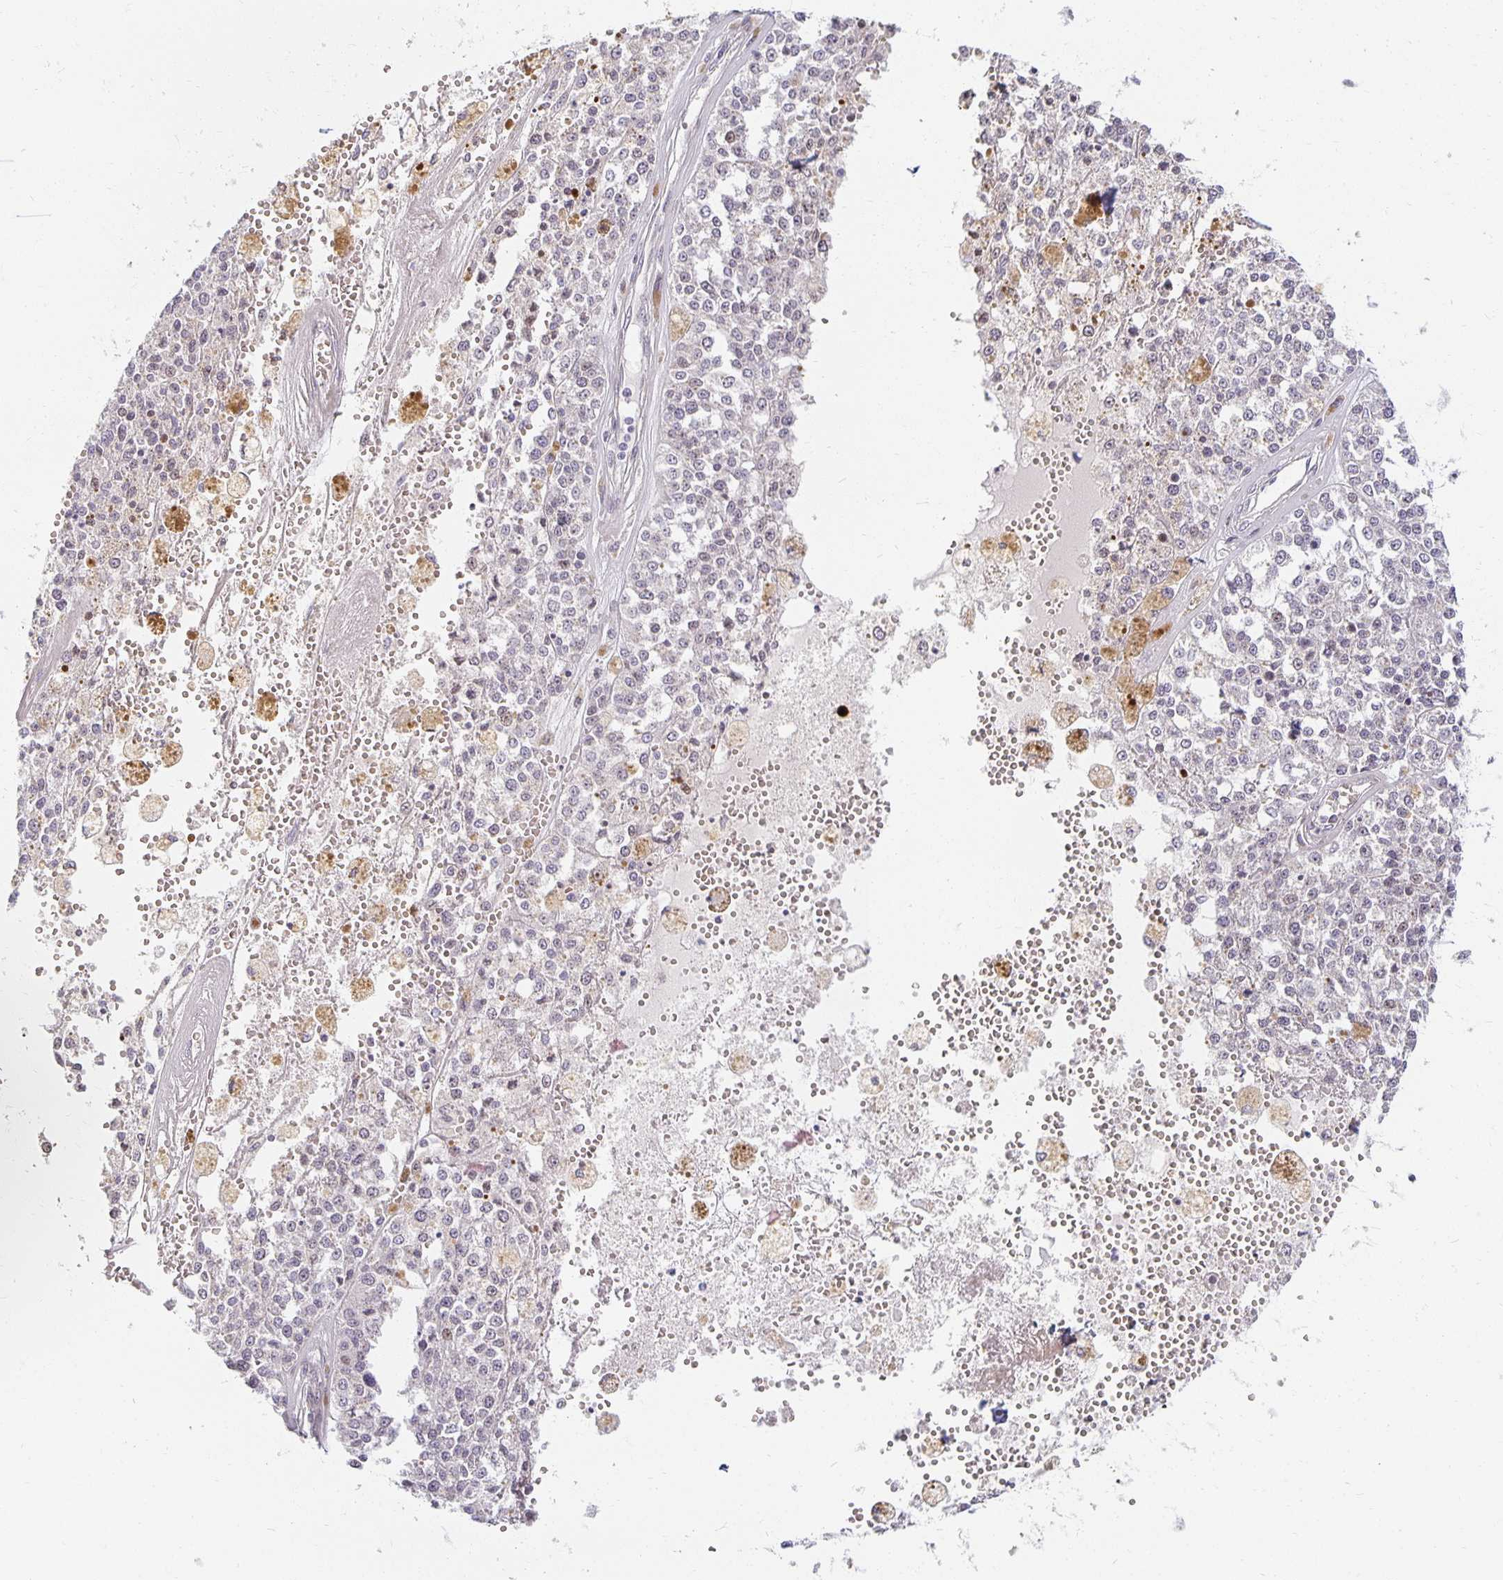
{"staining": {"intensity": "negative", "quantity": "none", "location": "none"}, "tissue": "melanoma", "cell_type": "Tumor cells", "image_type": "cancer", "snomed": [{"axis": "morphology", "description": "Malignant melanoma, Metastatic site"}, {"axis": "topography", "description": "Lymph node"}], "caption": "This photomicrograph is of malignant melanoma (metastatic site) stained with immunohistochemistry to label a protein in brown with the nuclei are counter-stained blue. There is no positivity in tumor cells.", "gene": "EHF", "patient": {"sex": "female", "age": 64}}